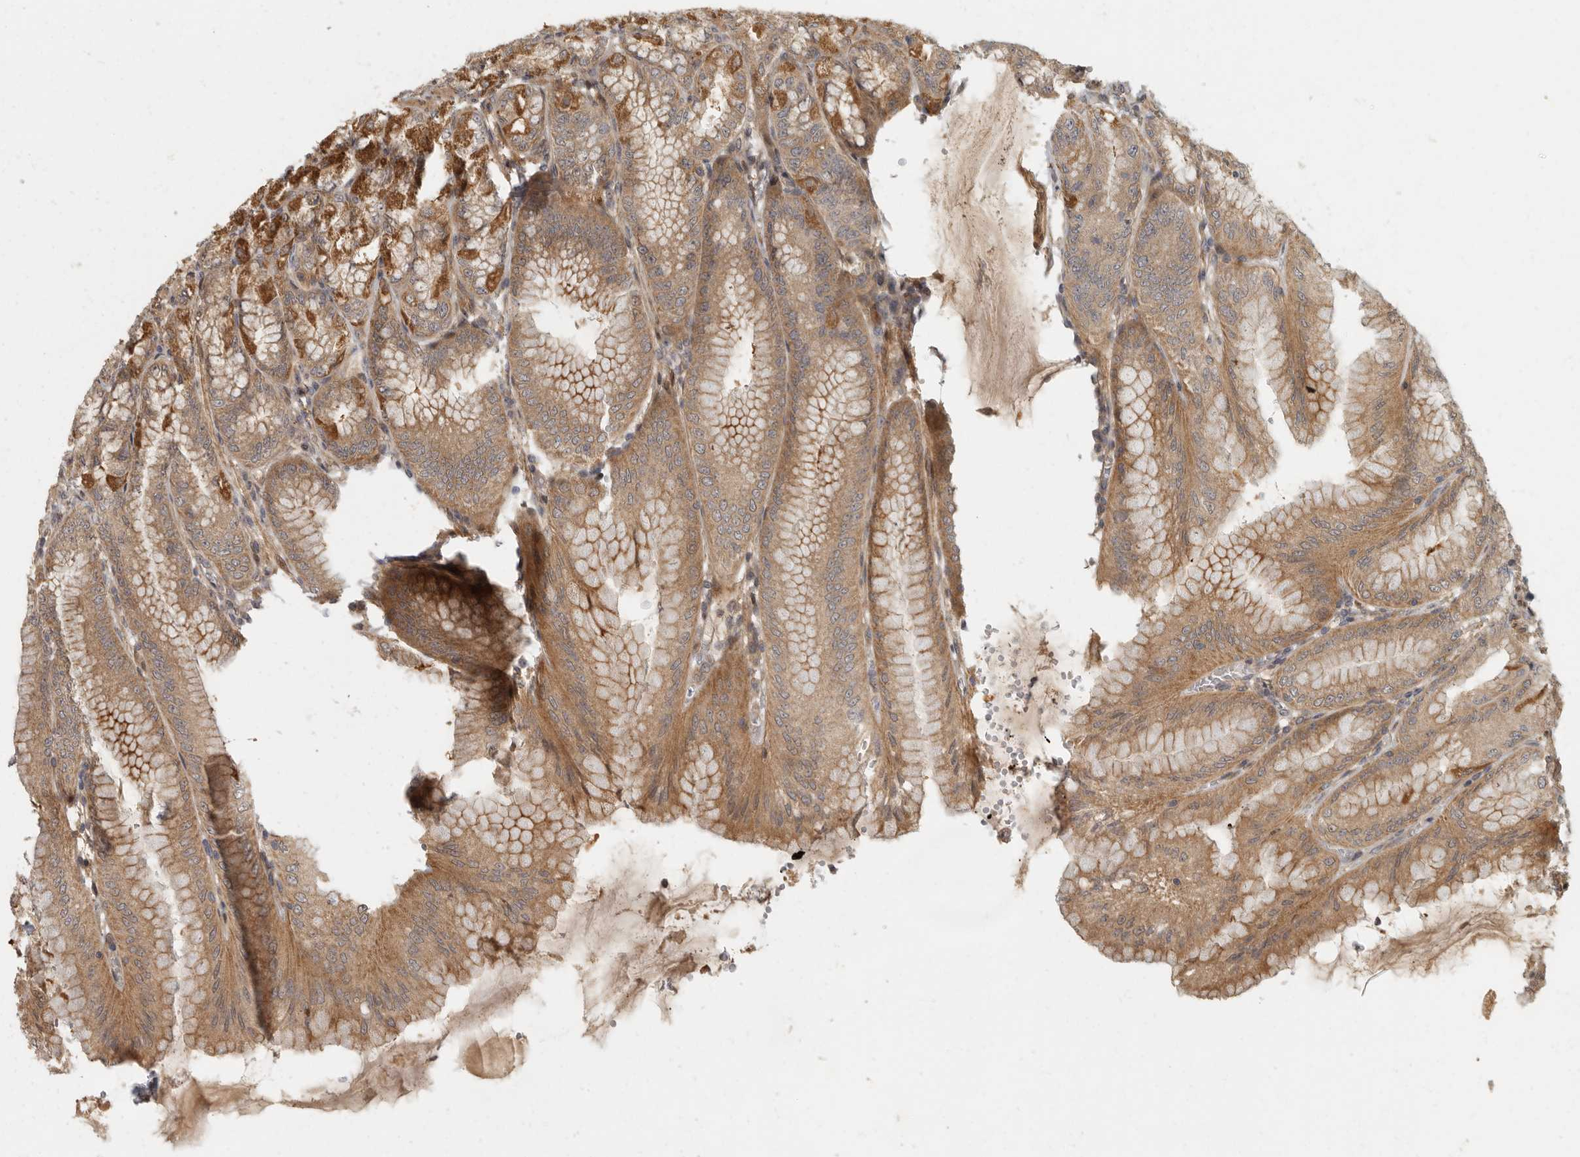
{"staining": {"intensity": "moderate", "quantity": ">75%", "location": "cytoplasmic/membranous"}, "tissue": "stomach", "cell_type": "Glandular cells", "image_type": "normal", "snomed": [{"axis": "morphology", "description": "Normal tissue, NOS"}, {"axis": "topography", "description": "Stomach, lower"}], "caption": "Normal stomach was stained to show a protein in brown. There is medium levels of moderate cytoplasmic/membranous staining in approximately >75% of glandular cells. (DAB IHC with brightfield microscopy, high magnification).", "gene": "SWT1", "patient": {"sex": "male", "age": 71}}